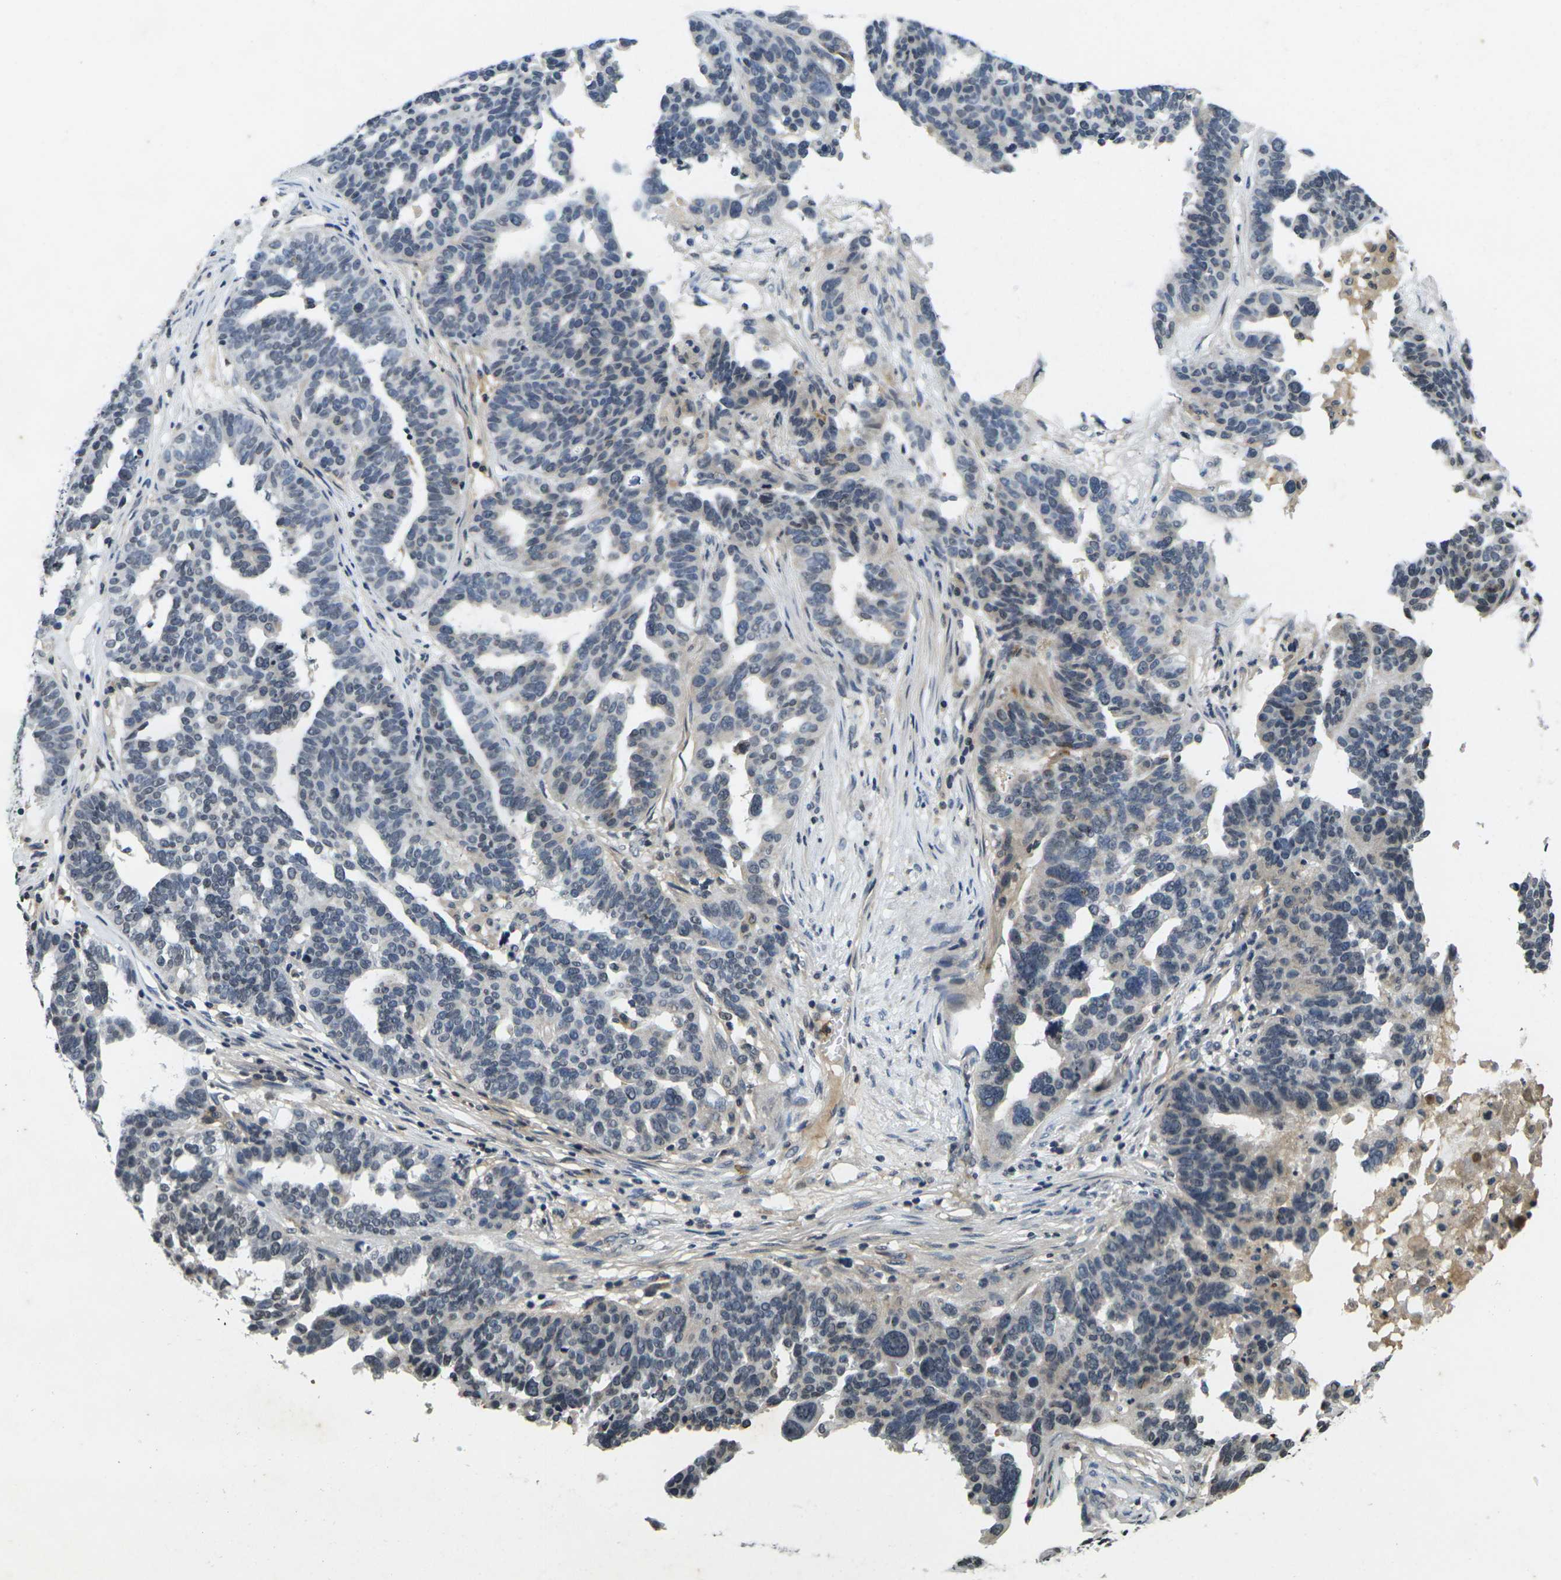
{"staining": {"intensity": "negative", "quantity": "none", "location": "none"}, "tissue": "ovarian cancer", "cell_type": "Tumor cells", "image_type": "cancer", "snomed": [{"axis": "morphology", "description": "Cystadenocarcinoma, serous, NOS"}, {"axis": "topography", "description": "Ovary"}], "caption": "A histopathology image of ovarian serous cystadenocarcinoma stained for a protein shows no brown staining in tumor cells.", "gene": "C1QC", "patient": {"sex": "female", "age": 59}}